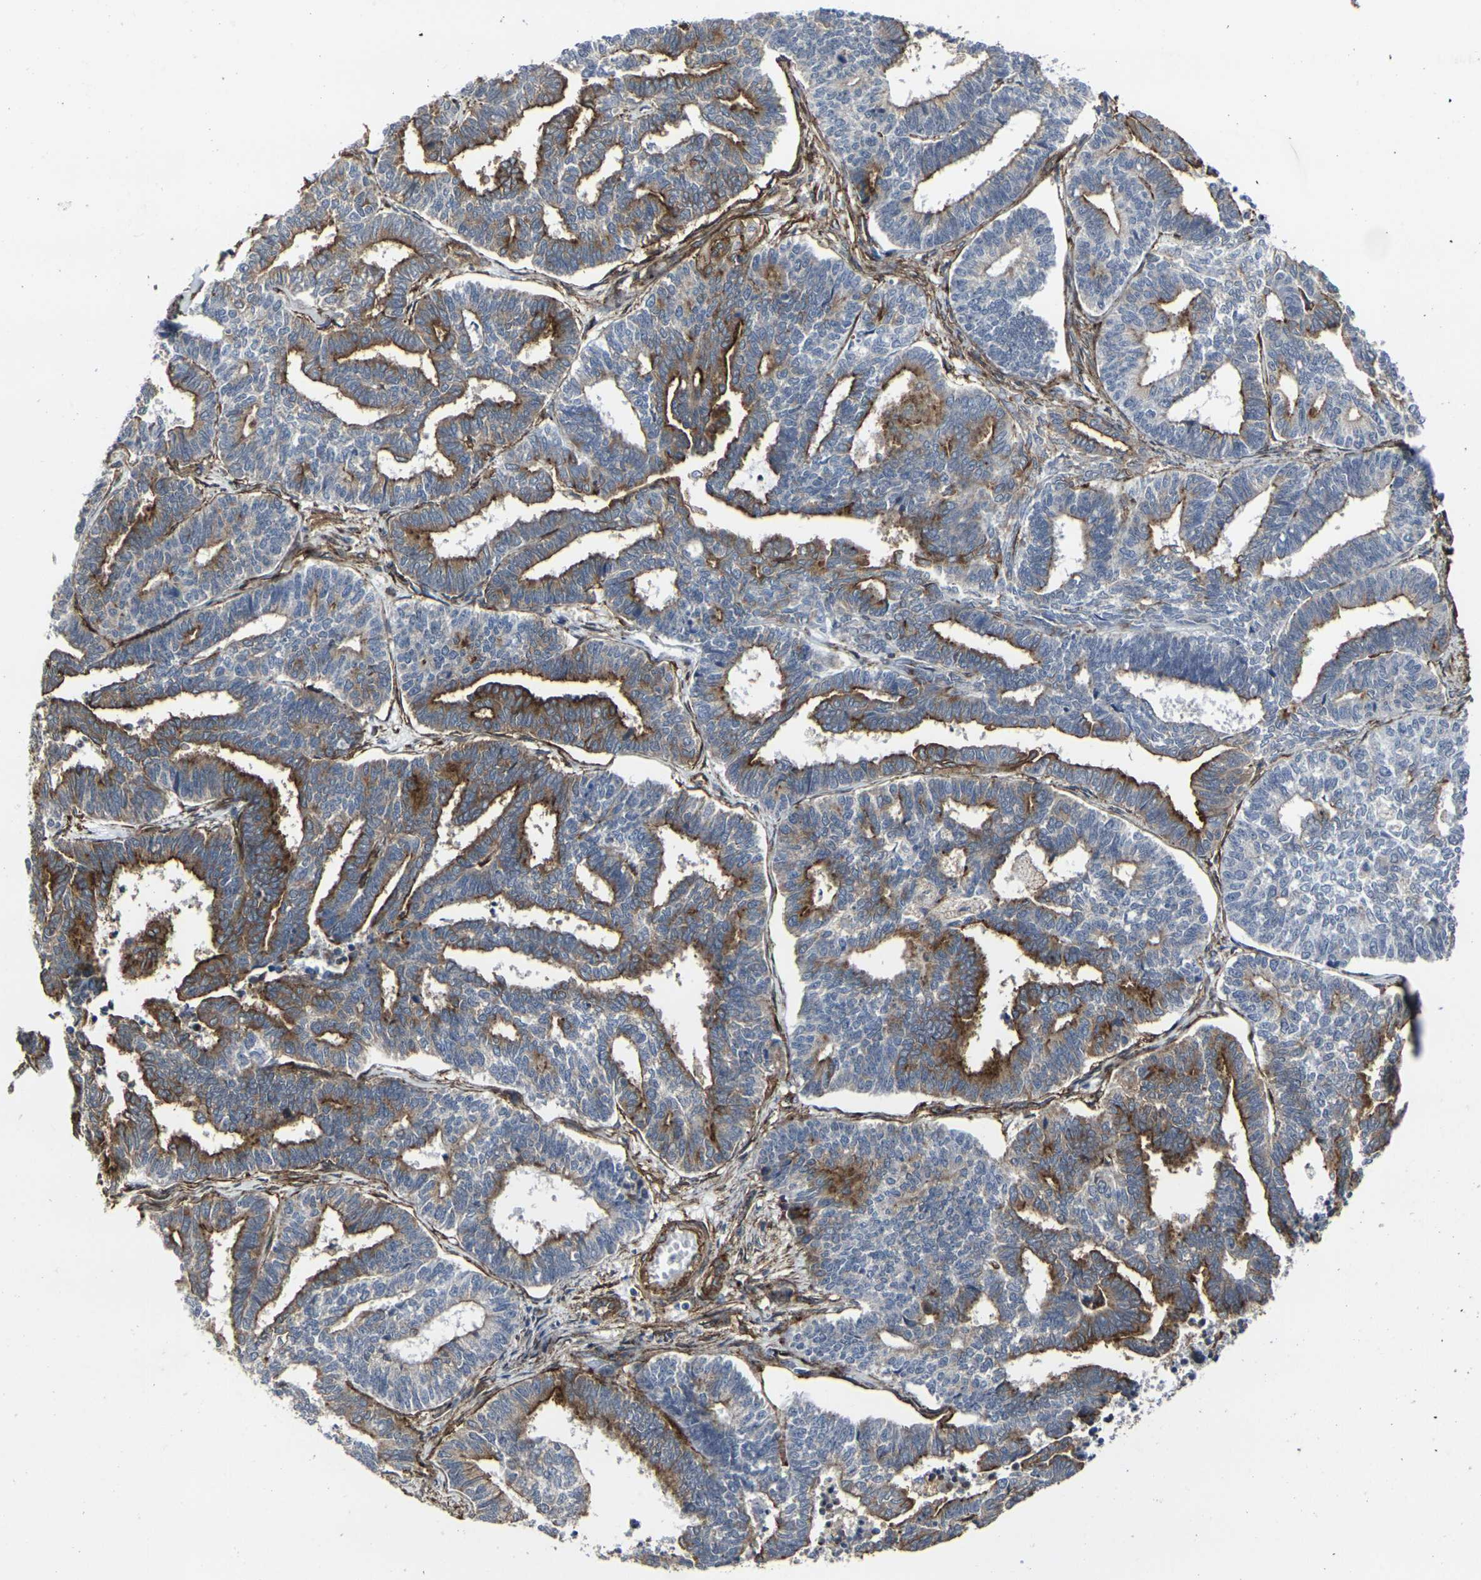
{"staining": {"intensity": "strong", "quantity": "25%-75%", "location": "cytoplasmic/membranous"}, "tissue": "endometrial cancer", "cell_type": "Tumor cells", "image_type": "cancer", "snomed": [{"axis": "morphology", "description": "Adenocarcinoma, NOS"}, {"axis": "topography", "description": "Endometrium"}], "caption": "Protein staining exhibits strong cytoplasmic/membranous staining in about 25%-75% of tumor cells in endometrial adenocarcinoma. Nuclei are stained in blue.", "gene": "MYOF", "patient": {"sex": "female", "age": 70}}